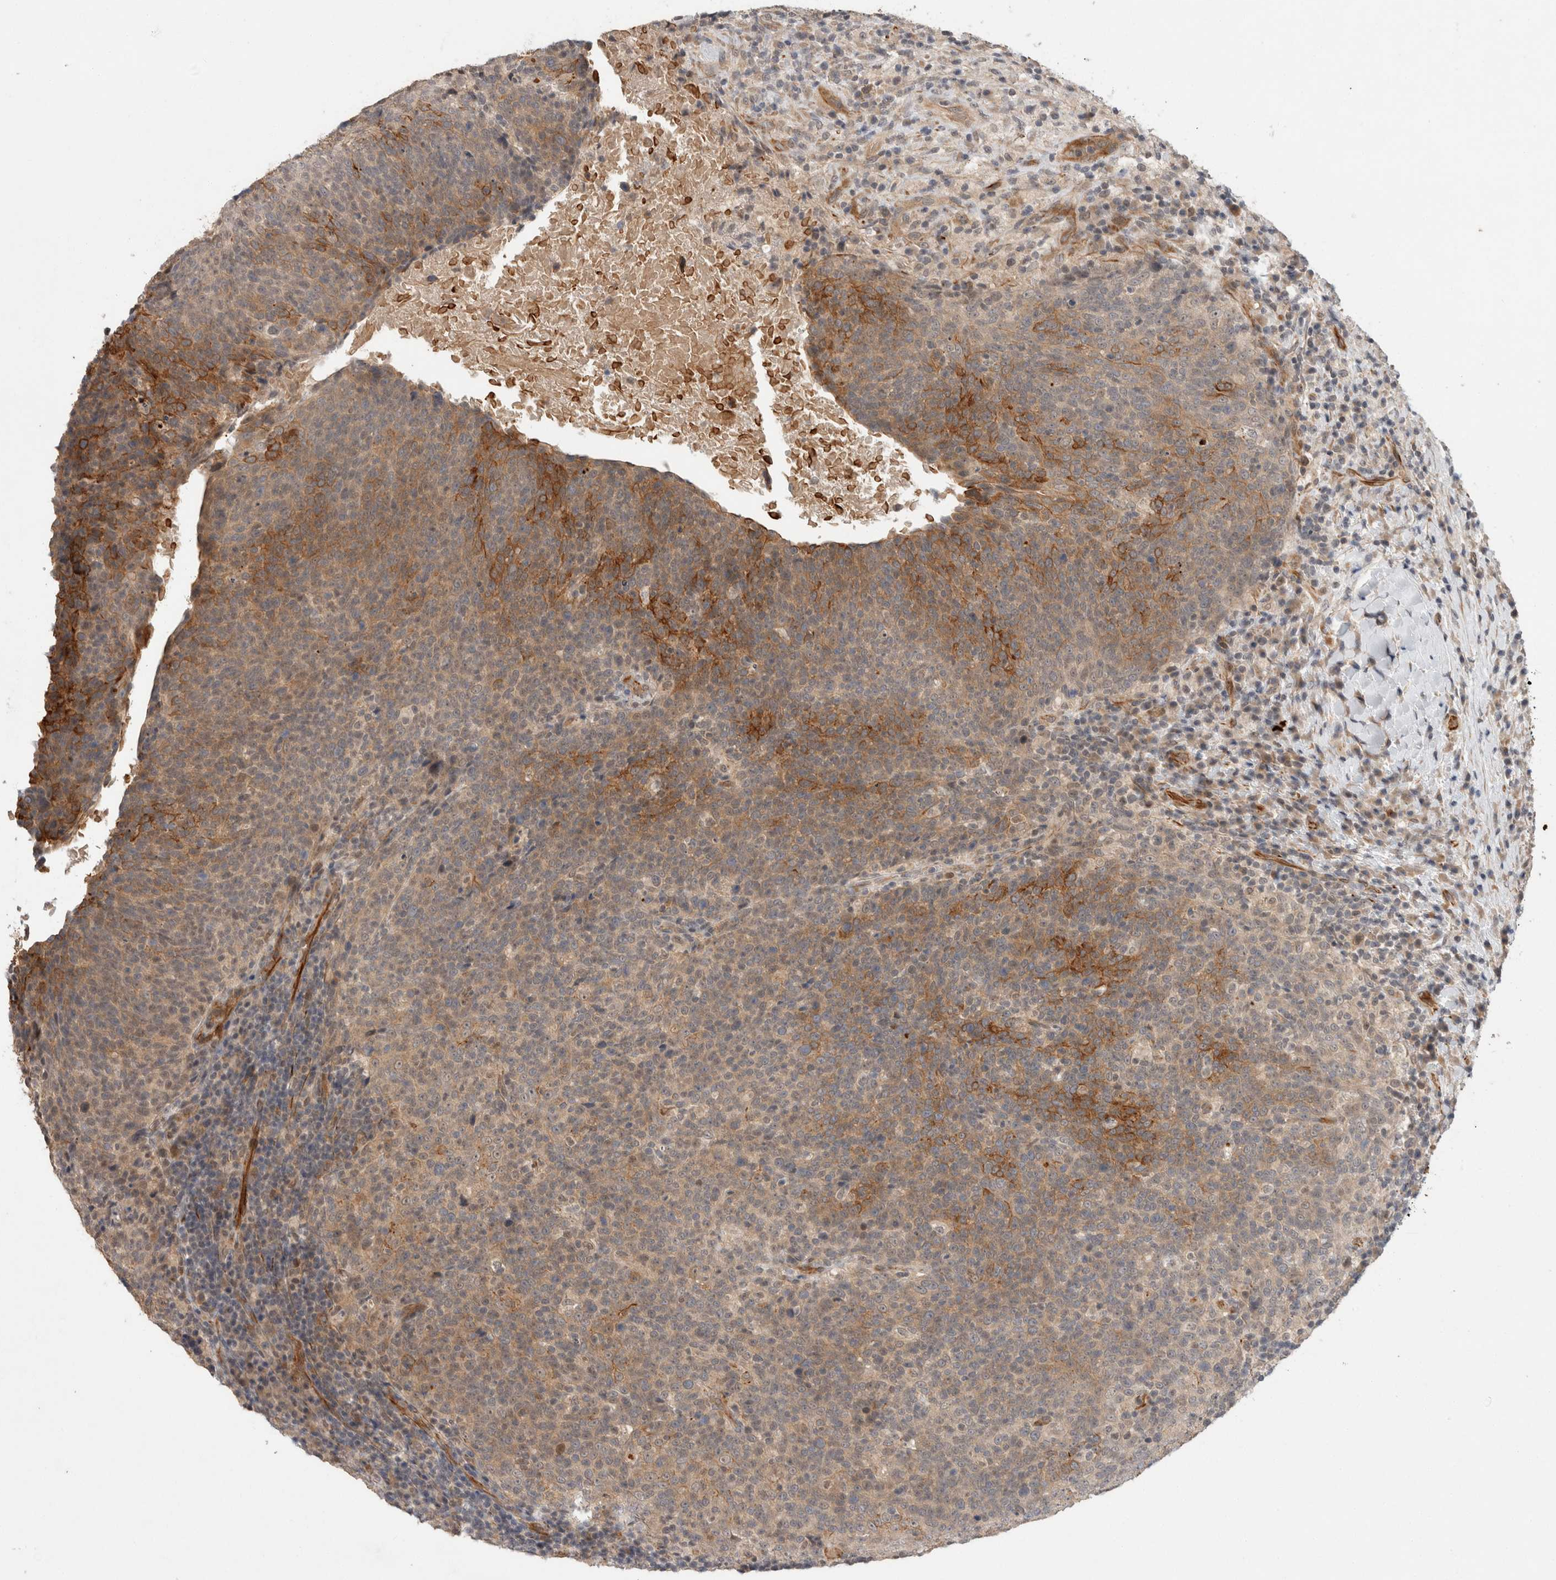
{"staining": {"intensity": "moderate", "quantity": ">75%", "location": "cytoplasmic/membranous"}, "tissue": "head and neck cancer", "cell_type": "Tumor cells", "image_type": "cancer", "snomed": [{"axis": "morphology", "description": "Squamous cell carcinoma, NOS"}, {"axis": "morphology", "description": "Squamous cell carcinoma, metastatic, NOS"}, {"axis": "topography", "description": "Lymph node"}, {"axis": "topography", "description": "Head-Neck"}], "caption": "A photomicrograph showing moderate cytoplasmic/membranous staining in approximately >75% of tumor cells in squamous cell carcinoma (head and neck), as visualized by brown immunohistochemical staining.", "gene": "CRISPLD1", "patient": {"sex": "male", "age": 62}}